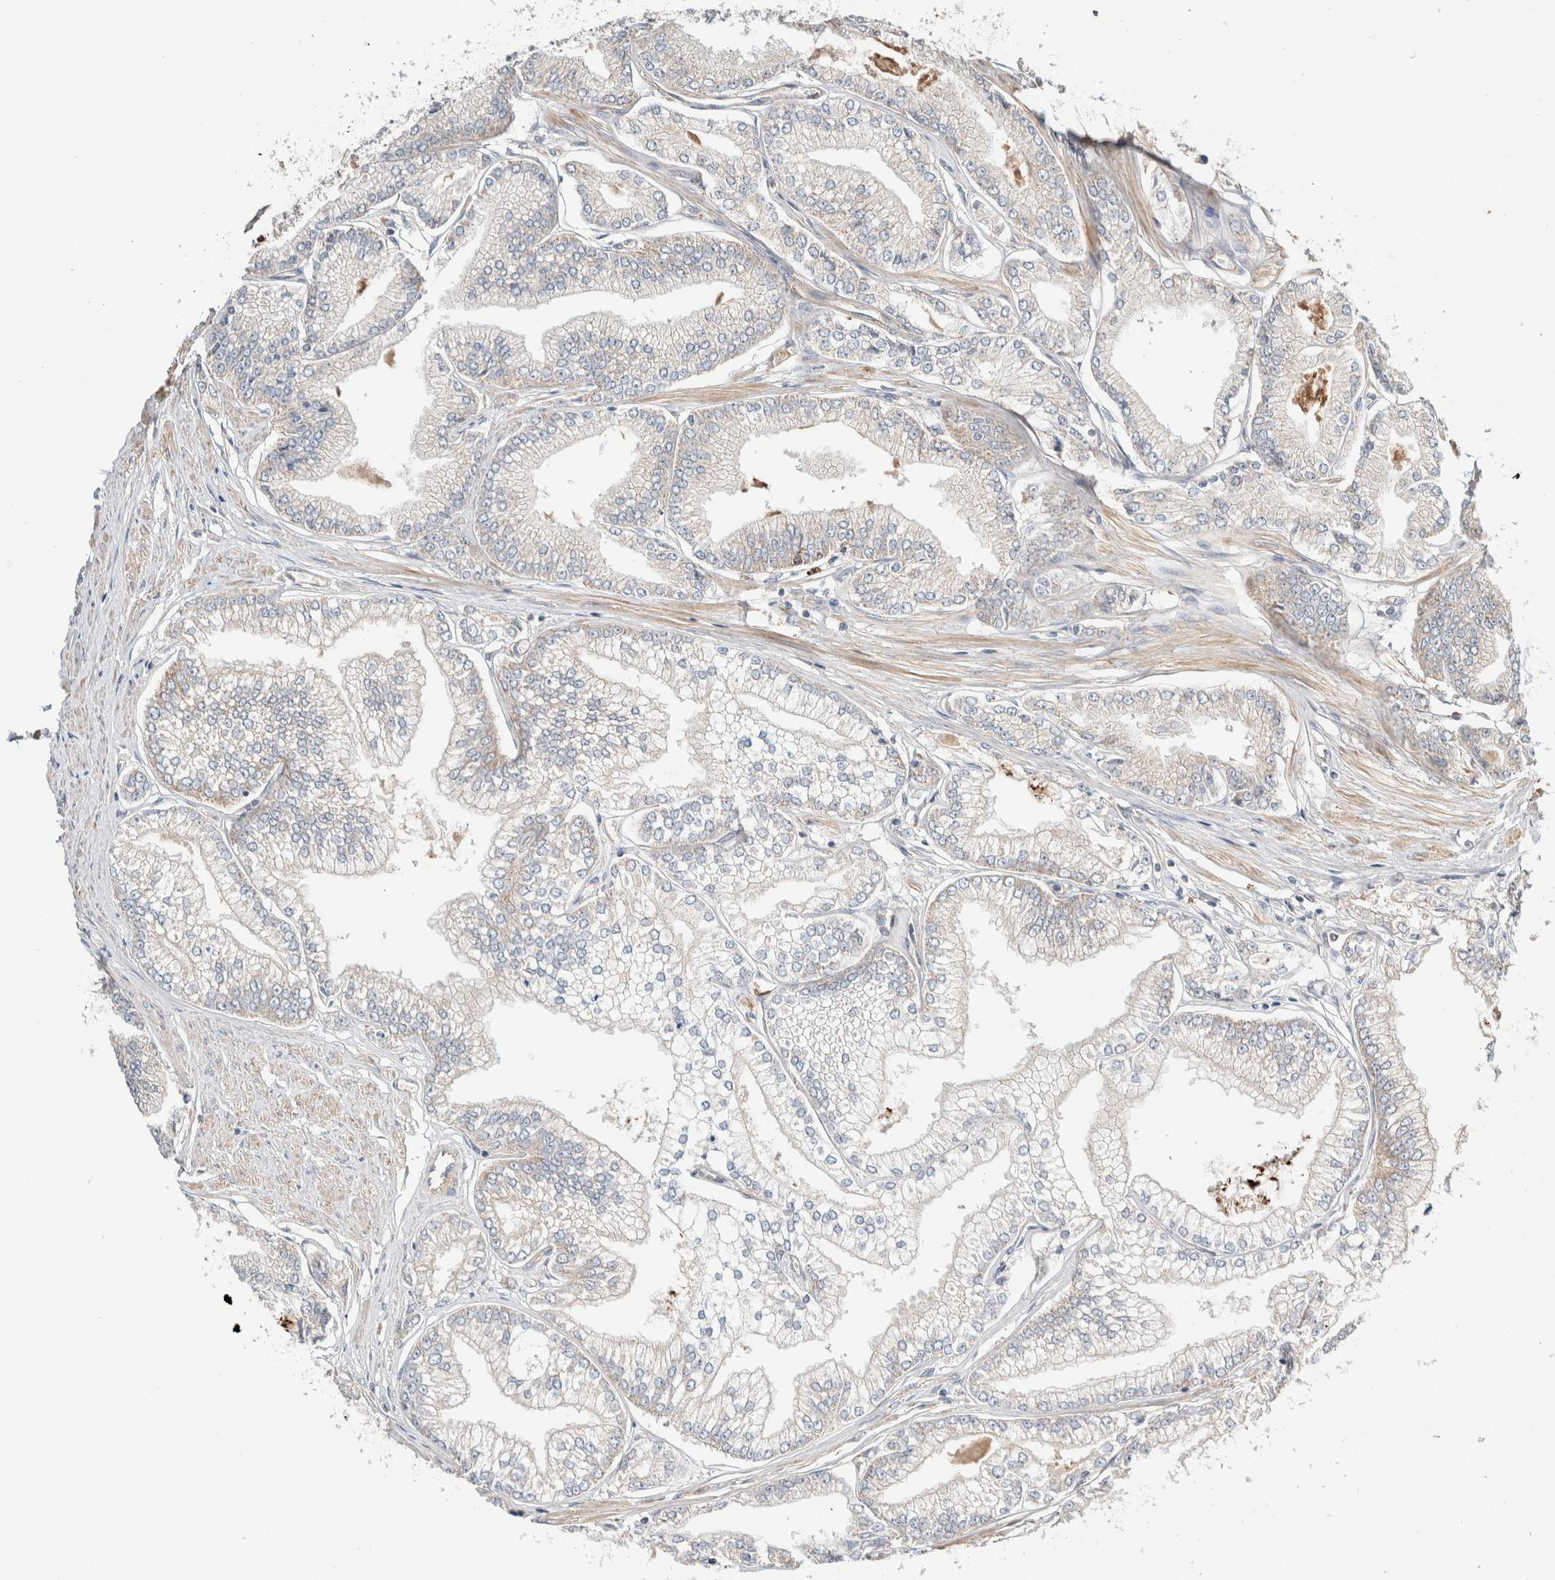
{"staining": {"intensity": "negative", "quantity": "none", "location": "none"}, "tissue": "prostate cancer", "cell_type": "Tumor cells", "image_type": "cancer", "snomed": [{"axis": "morphology", "description": "Adenocarcinoma, Low grade"}, {"axis": "topography", "description": "Prostate"}], "caption": "The image displays no significant positivity in tumor cells of adenocarcinoma (low-grade) (prostate).", "gene": "B3GNTL1", "patient": {"sex": "male", "age": 52}}